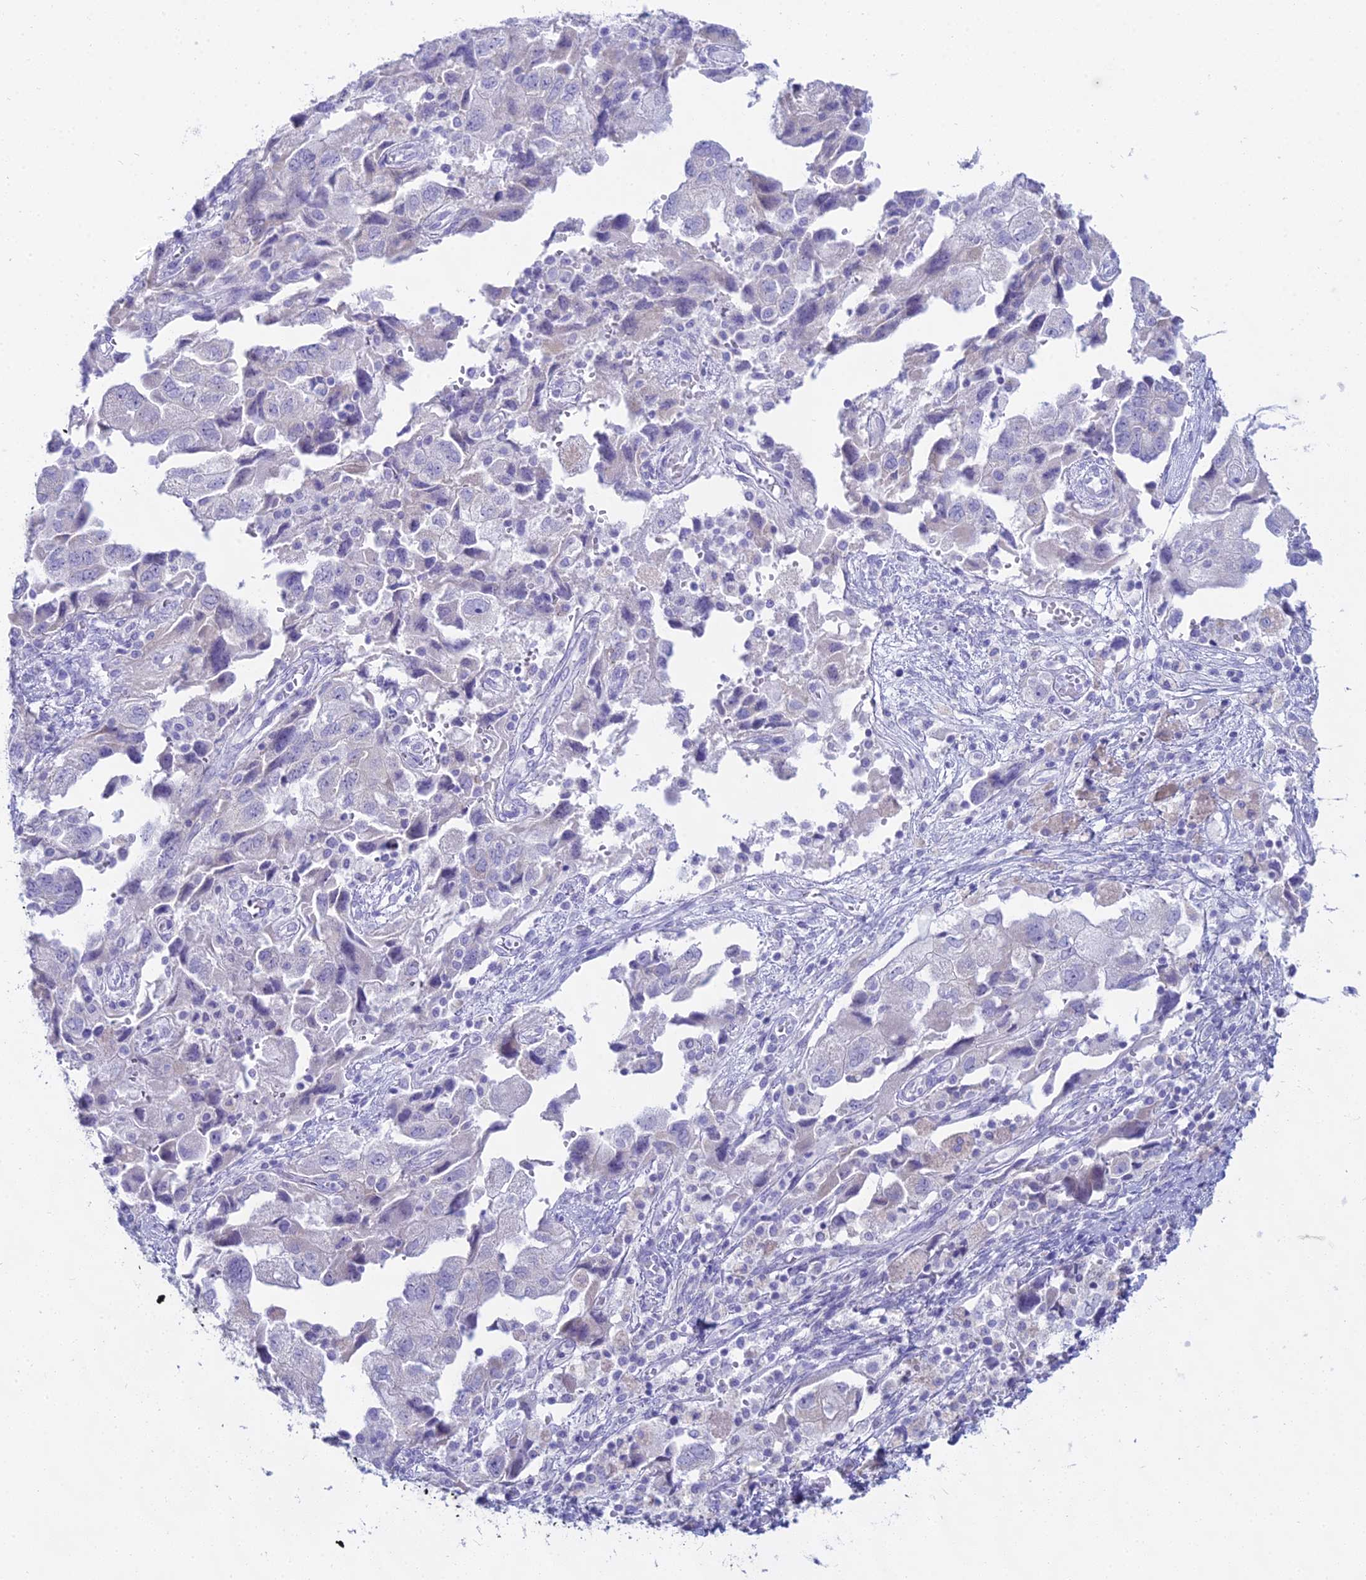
{"staining": {"intensity": "negative", "quantity": "none", "location": "none"}, "tissue": "ovarian cancer", "cell_type": "Tumor cells", "image_type": "cancer", "snomed": [{"axis": "morphology", "description": "Carcinoma, NOS"}, {"axis": "morphology", "description": "Cystadenocarcinoma, serous, NOS"}, {"axis": "topography", "description": "Ovary"}], "caption": "High magnification brightfield microscopy of ovarian cancer stained with DAB (3,3'-diaminobenzidine) (brown) and counterstained with hematoxylin (blue): tumor cells show no significant staining. The staining is performed using DAB (3,3'-diaminobenzidine) brown chromogen with nuclei counter-stained in using hematoxylin.", "gene": "CGB2", "patient": {"sex": "female", "age": 69}}